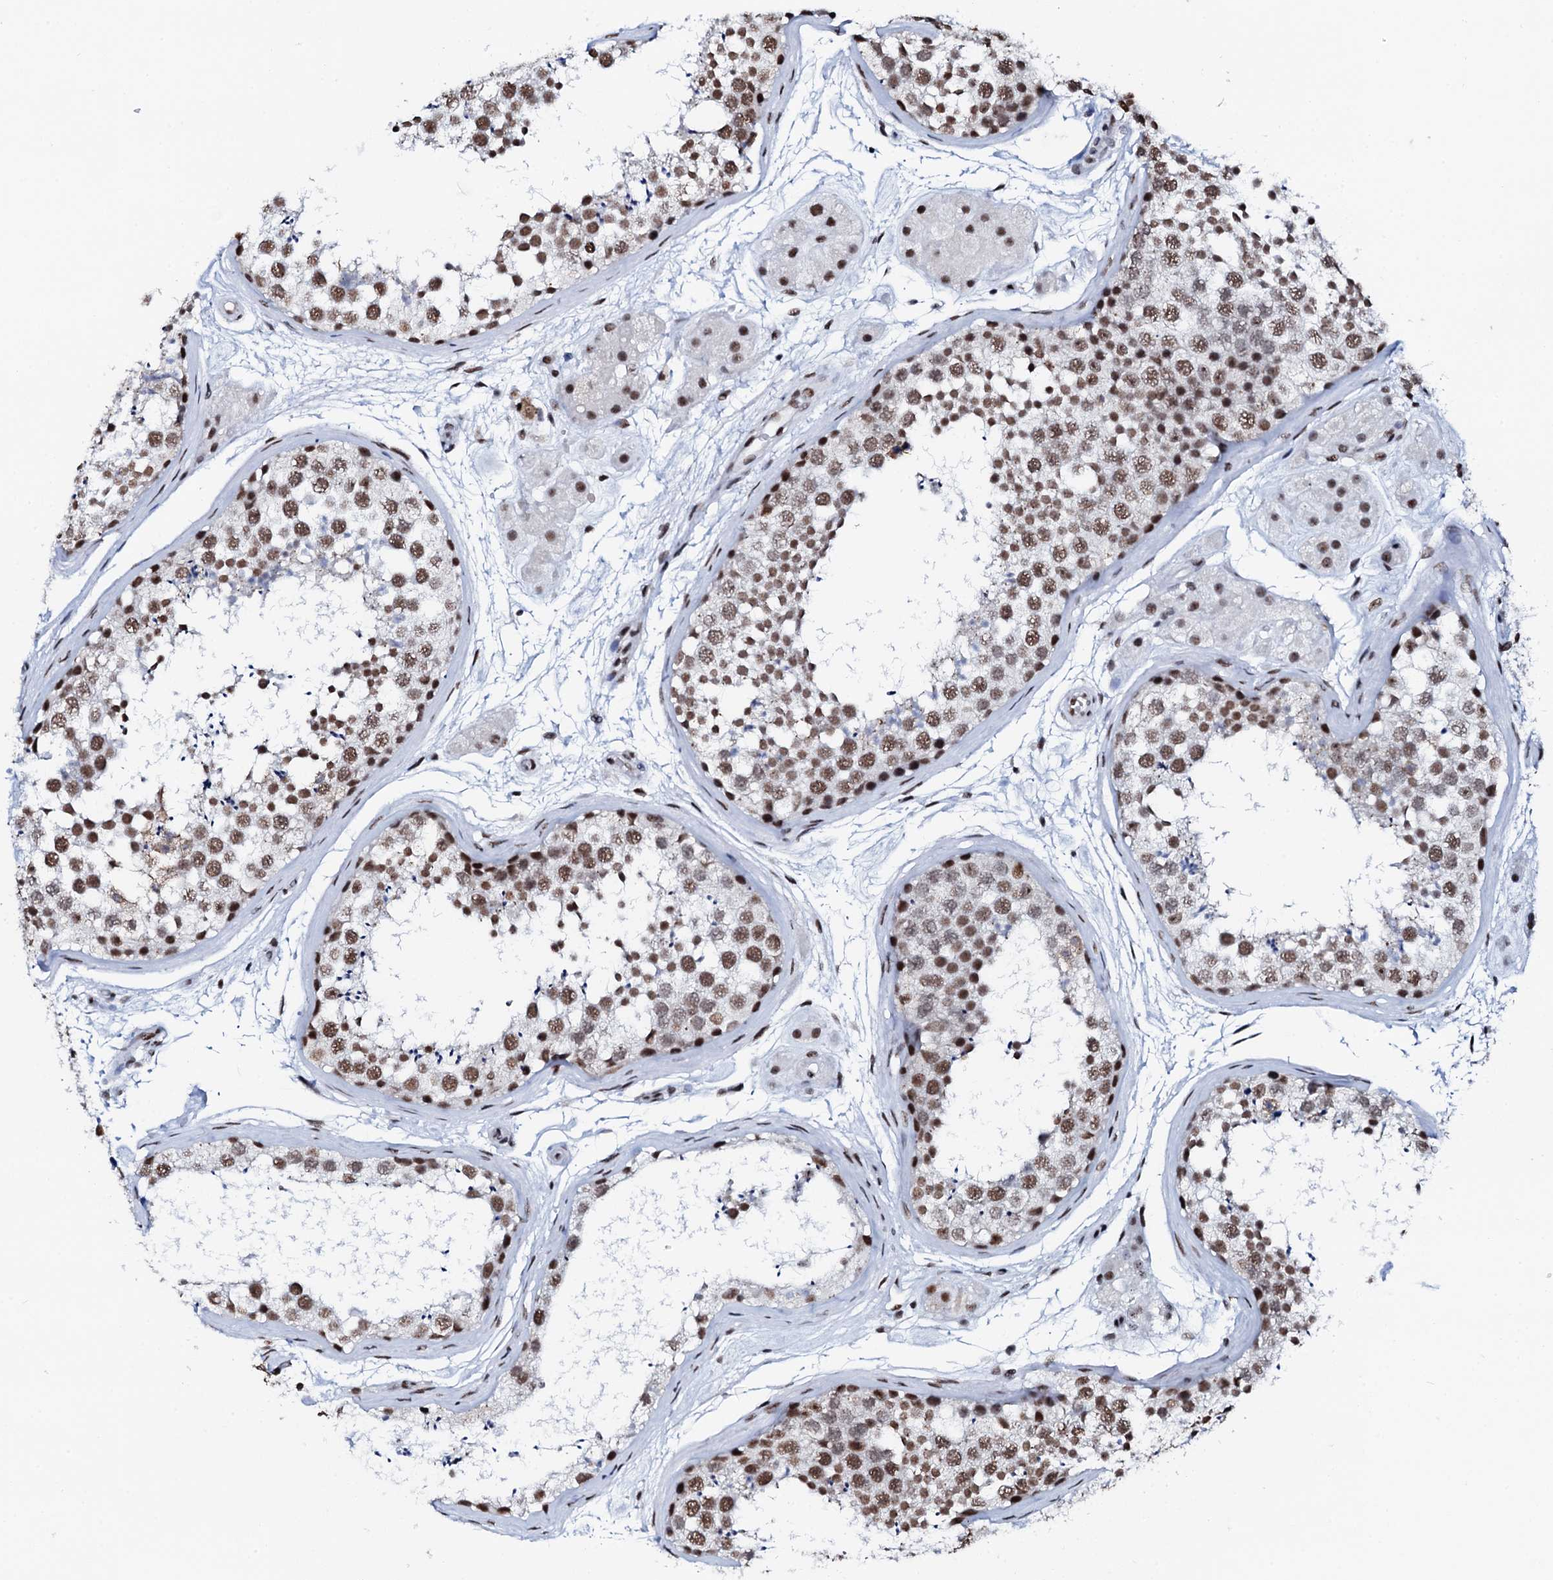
{"staining": {"intensity": "moderate", "quantity": ">75%", "location": "nuclear"}, "tissue": "testis", "cell_type": "Cells in seminiferous ducts", "image_type": "normal", "snomed": [{"axis": "morphology", "description": "Normal tissue, NOS"}, {"axis": "topography", "description": "Testis"}], "caption": "Testis stained with DAB immunohistochemistry (IHC) displays medium levels of moderate nuclear expression in about >75% of cells in seminiferous ducts. (Stains: DAB in brown, nuclei in blue, Microscopy: brightfield microscopy at high magnification).", "gene": "NKAPD1", "patient": {"sex": "male", "age": 56}}